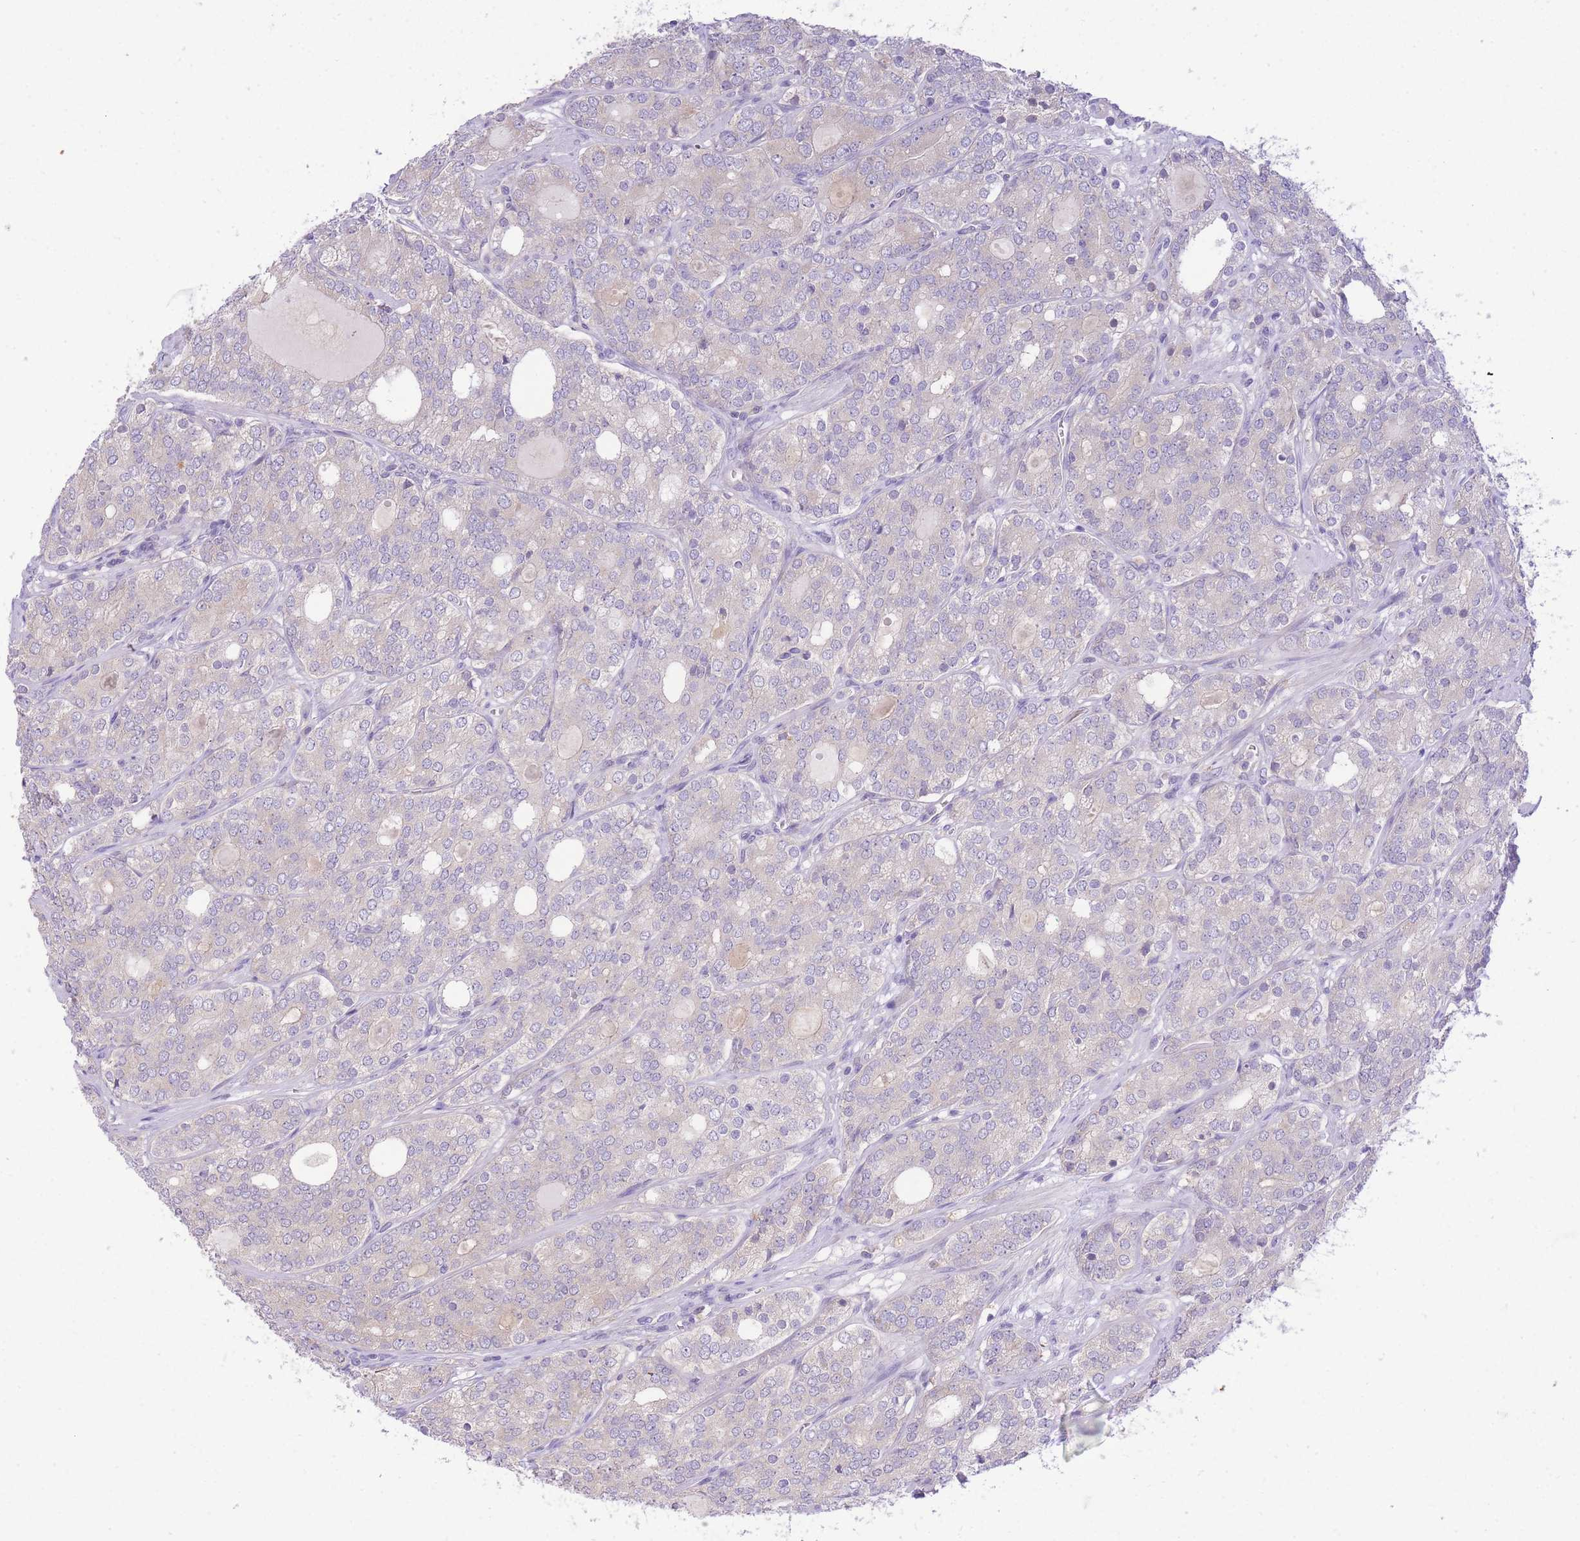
{"staining": {"intensity": "negative", "quantity": "none", "location": "none"}, "tissue": "prostate cancer", "cell_type": "Tumor cells", "image_type": "cancer", "snomed": [{"axis": "morphology", "description": "Adenocarcinoma, High grade"}, {"axis": "topography", "description": "Prostate"}], "caption": "Immunohistochemistry micrograph of prostate adenocarcinoma (high-grade) stained for a protein (brown), which exhibits no positivity in tumor cells.", "gene": "LIPH", "patient": {"sex": "male", "age": 64}}